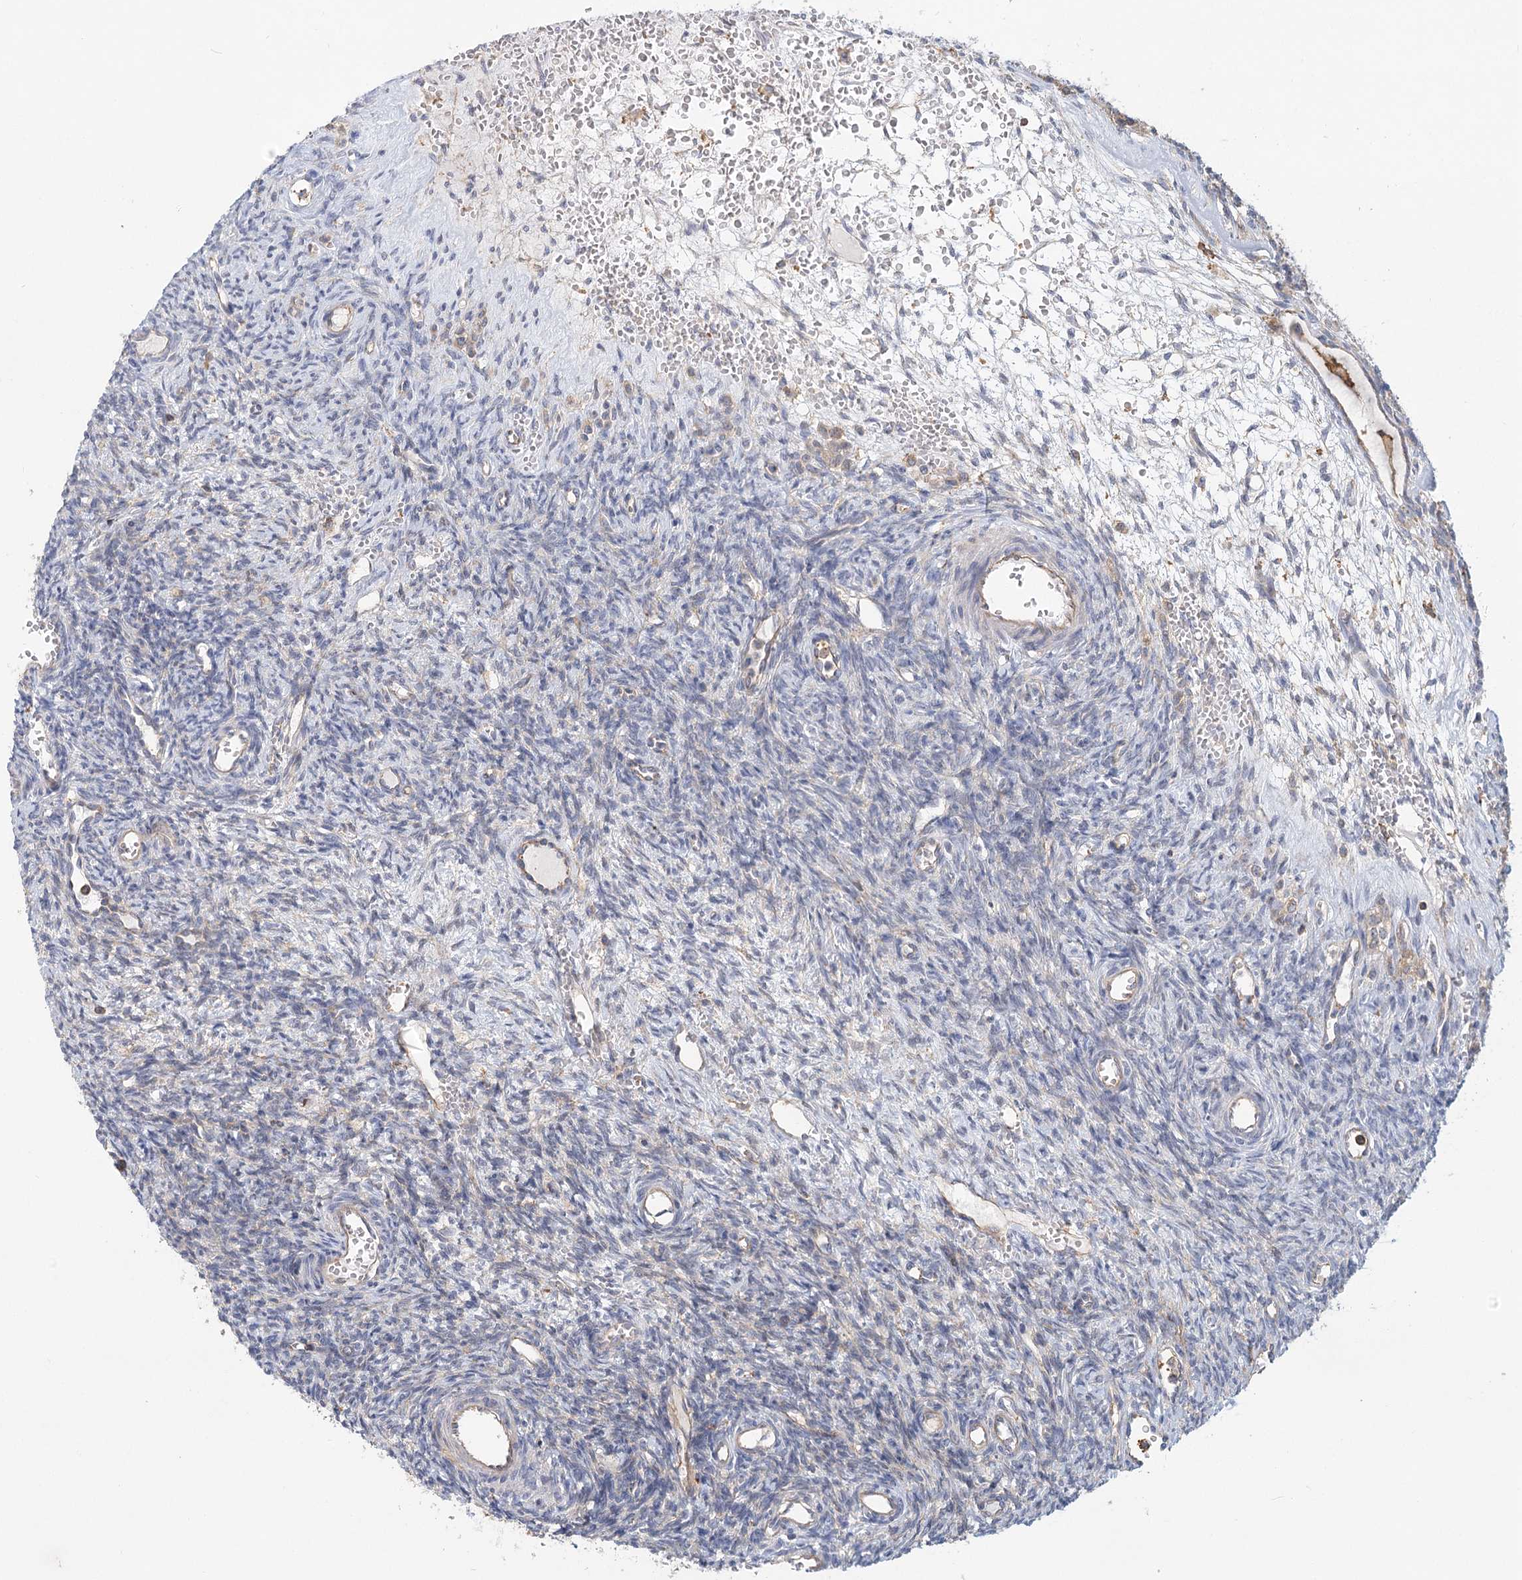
{"staining": {"intensity": "negative", "quantity": "none", "location": "none"}, "tissue": "ovary", "cell_type": "Ovarian stroma cells", "image_type": "normal", "snomed": [{"axis": "morphology", "description": "Normal tissue, NOS"}, {"axis": "topography", "description": "Ovary"}], "caption": "The photomicrograph demonstrates no significant positivity in ovarian stroma cells of ovary. (DAB immunohistochemistry, high magnification).", "gene": "UMPS", "patient": {"sex": "female", "age": 39}}